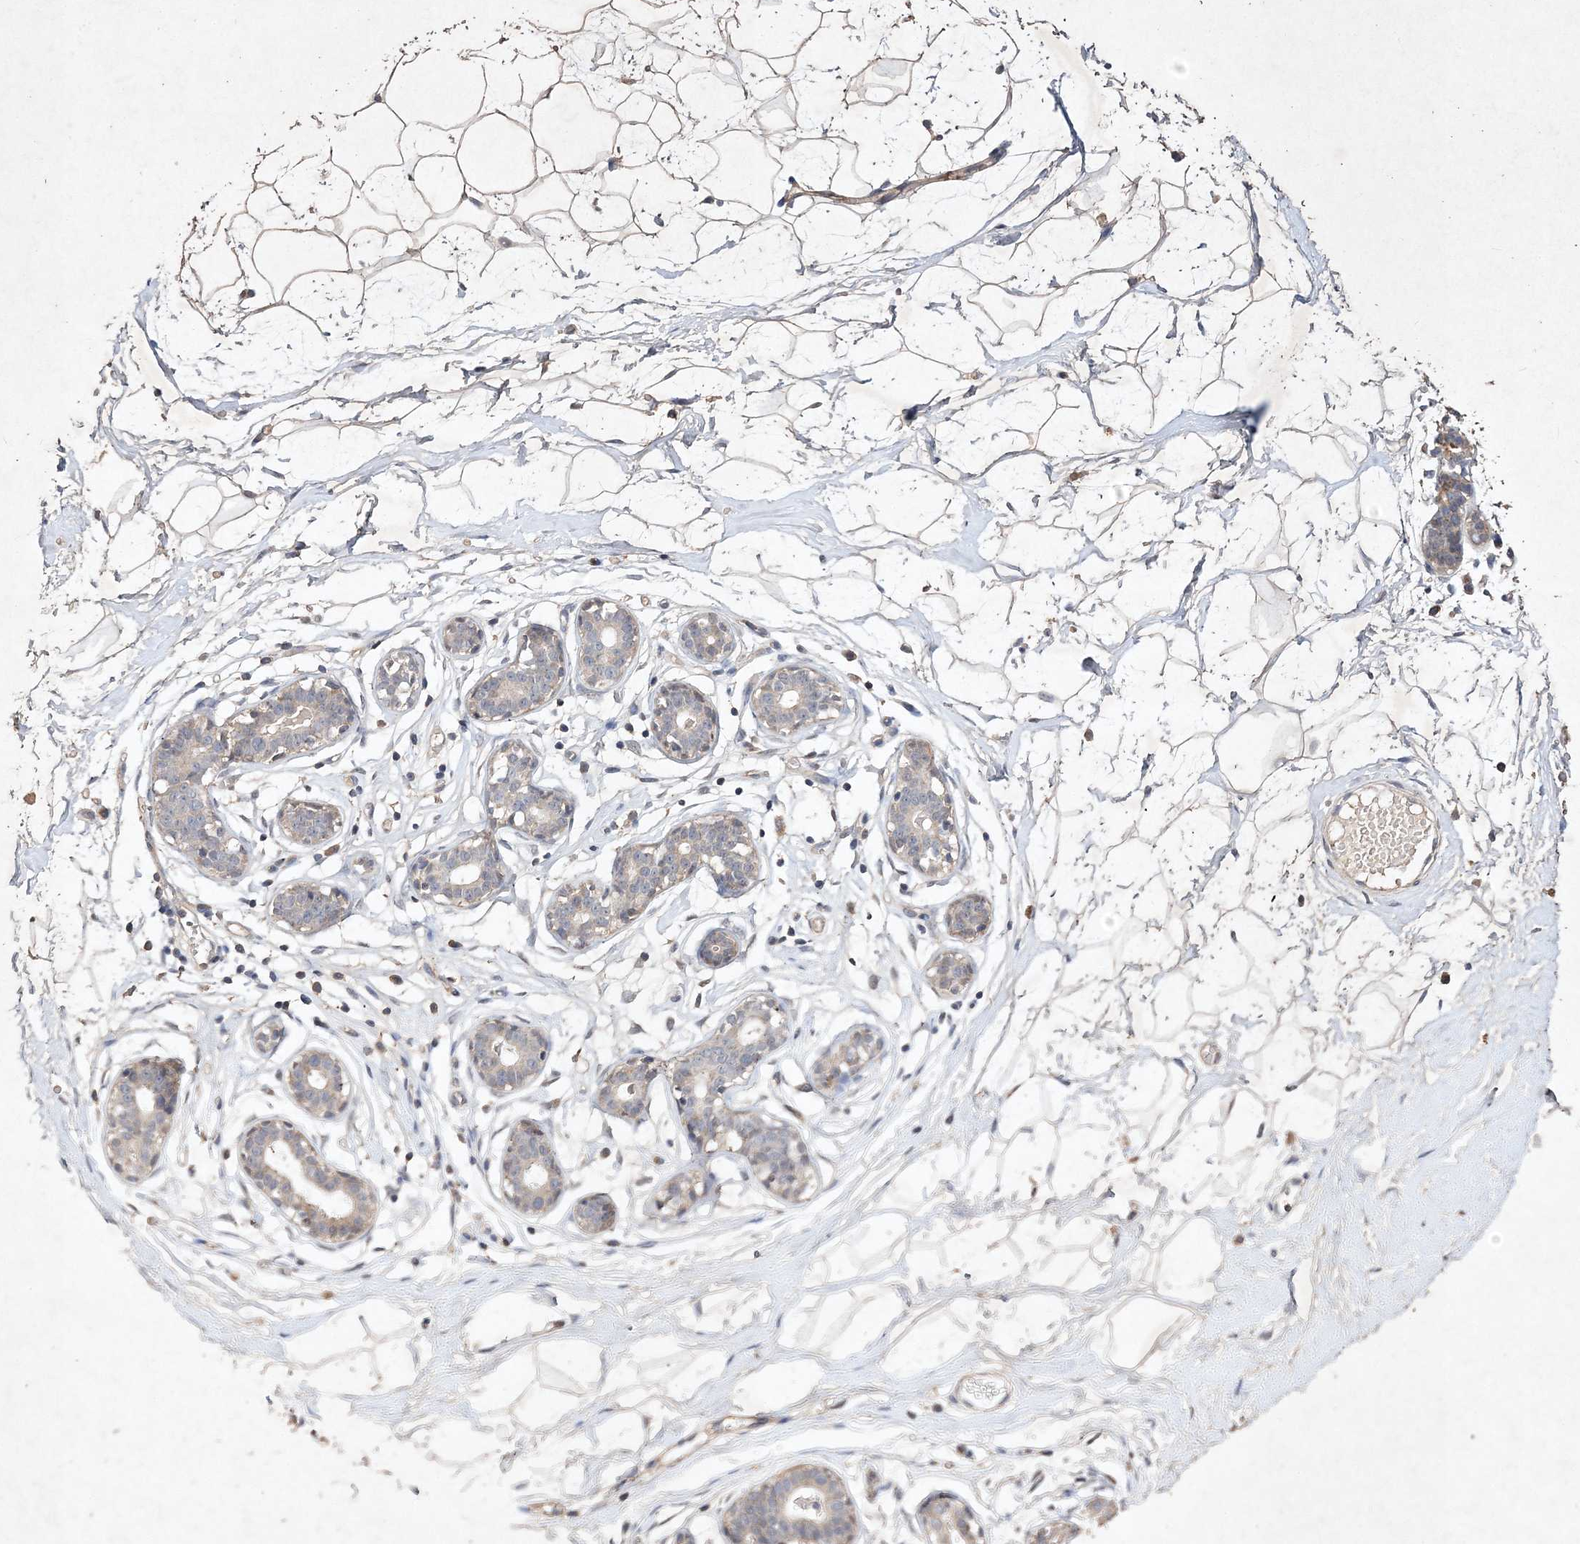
{"staining": {"intensity": "negative", "quantity": "none", "location": "none"}, "tissue": "breast", "cell_type": "Adipocytes", "image_type": "normal", "snomed": [{"axis": "morphology", "description": "Normal tissue, NOS"}, {"axis": "topography", "description": "Breast"}], "caption": "Adipocytes show no significant protein positivity in normal breast.", "gene": "C3orf38", "patient": {"sex": "female", "age": 23}}